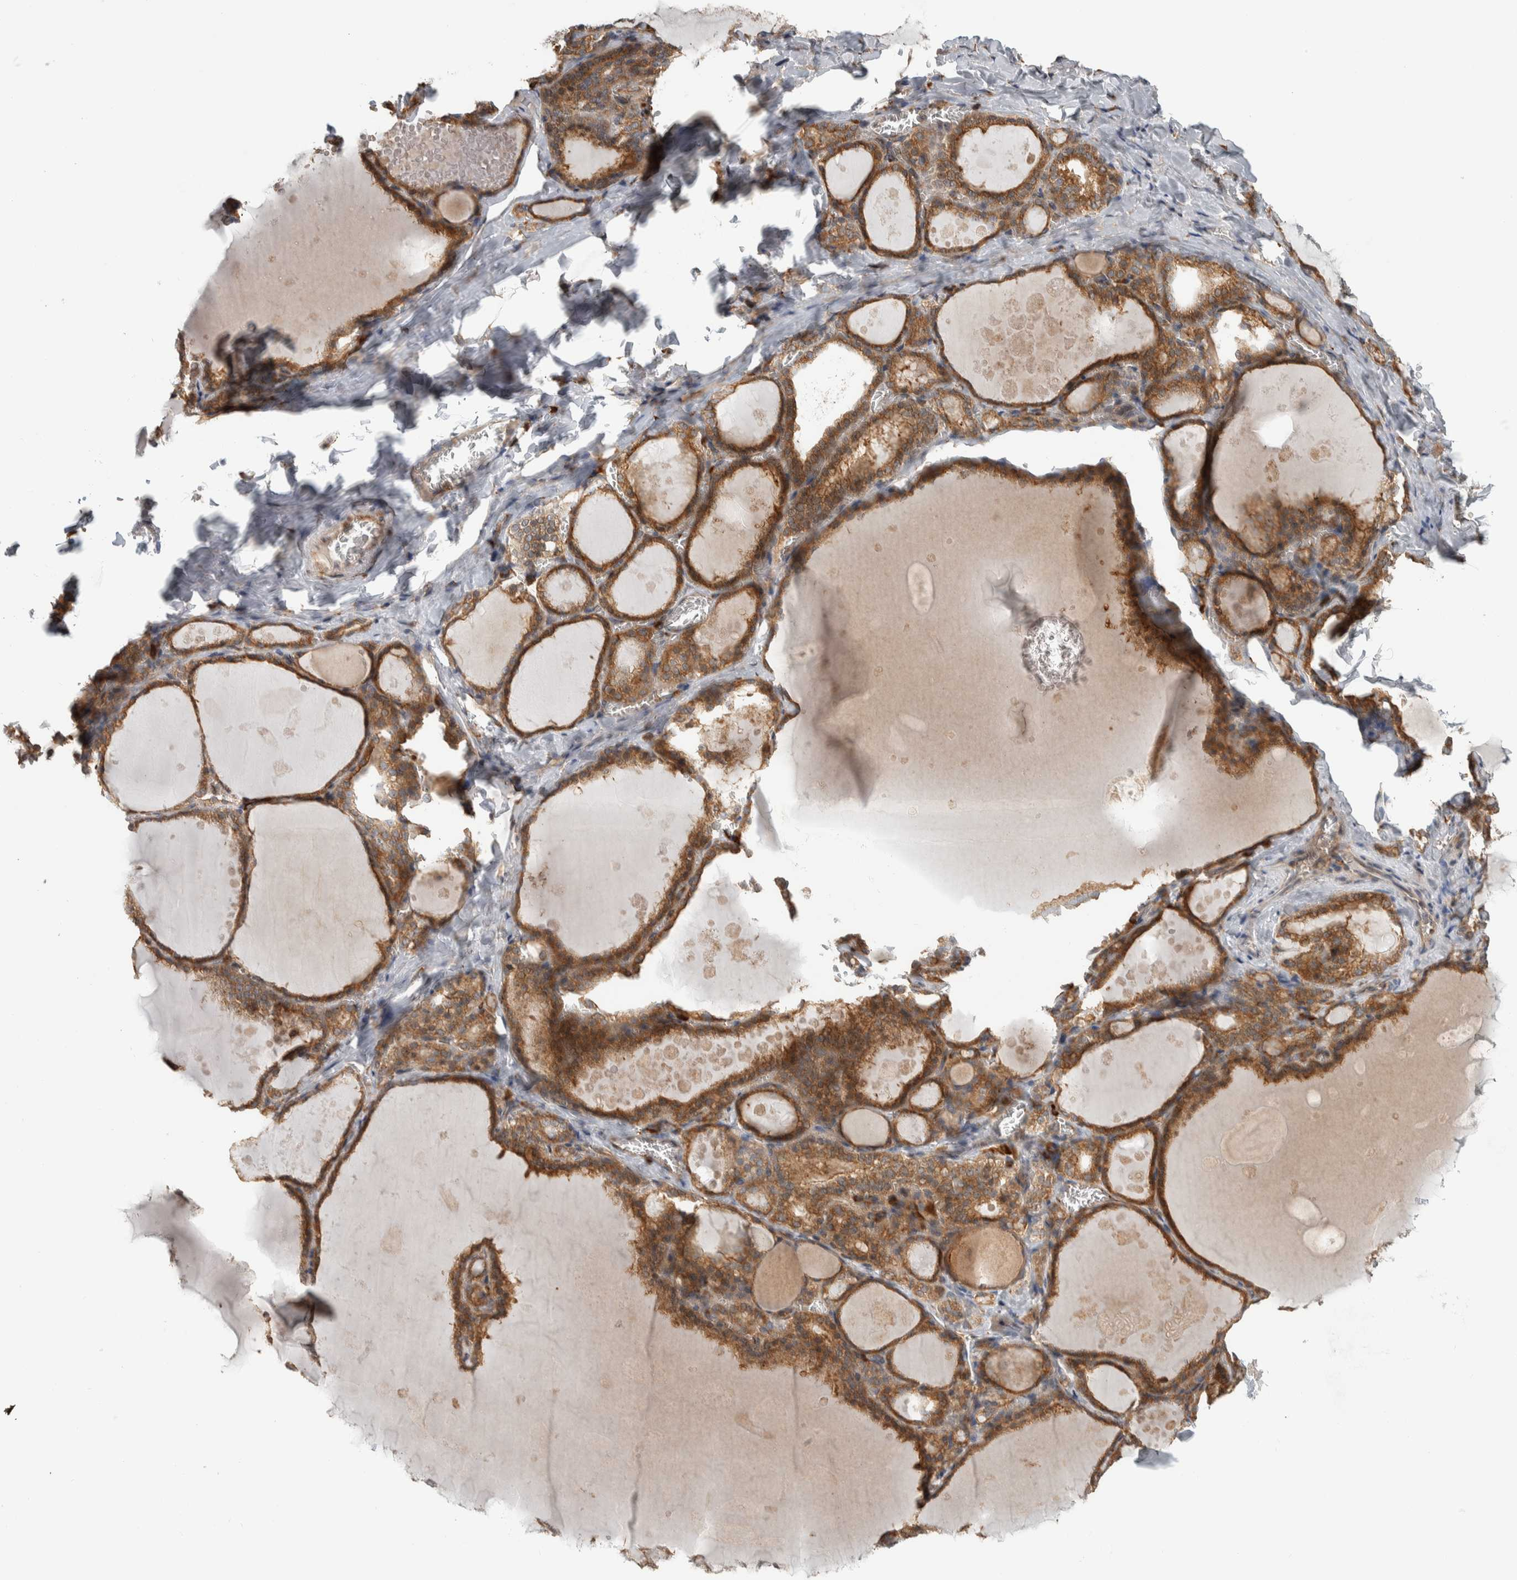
{"staining": {"intensity": "strong", "quantity": ">75%", "location": "cytoplasmic/membranous"}, "tissue": "thyroid gland", "cell_type": "Glandular cells", "image_type": "normal", "snomed": [{"axis": "morphology", "description": "Normal tissue, NOS"}, {"axis": "topography", "description": "Thyroid gland"}], "caption": "There is high levels of strong cytoplasmic/membranous positivity in glandular cells of normal thyroid gland, as demonstrated by immunohistochemical staining (brown color).", "gene": "EIF3H", "patient": {"sex": "male", "age": 56}}